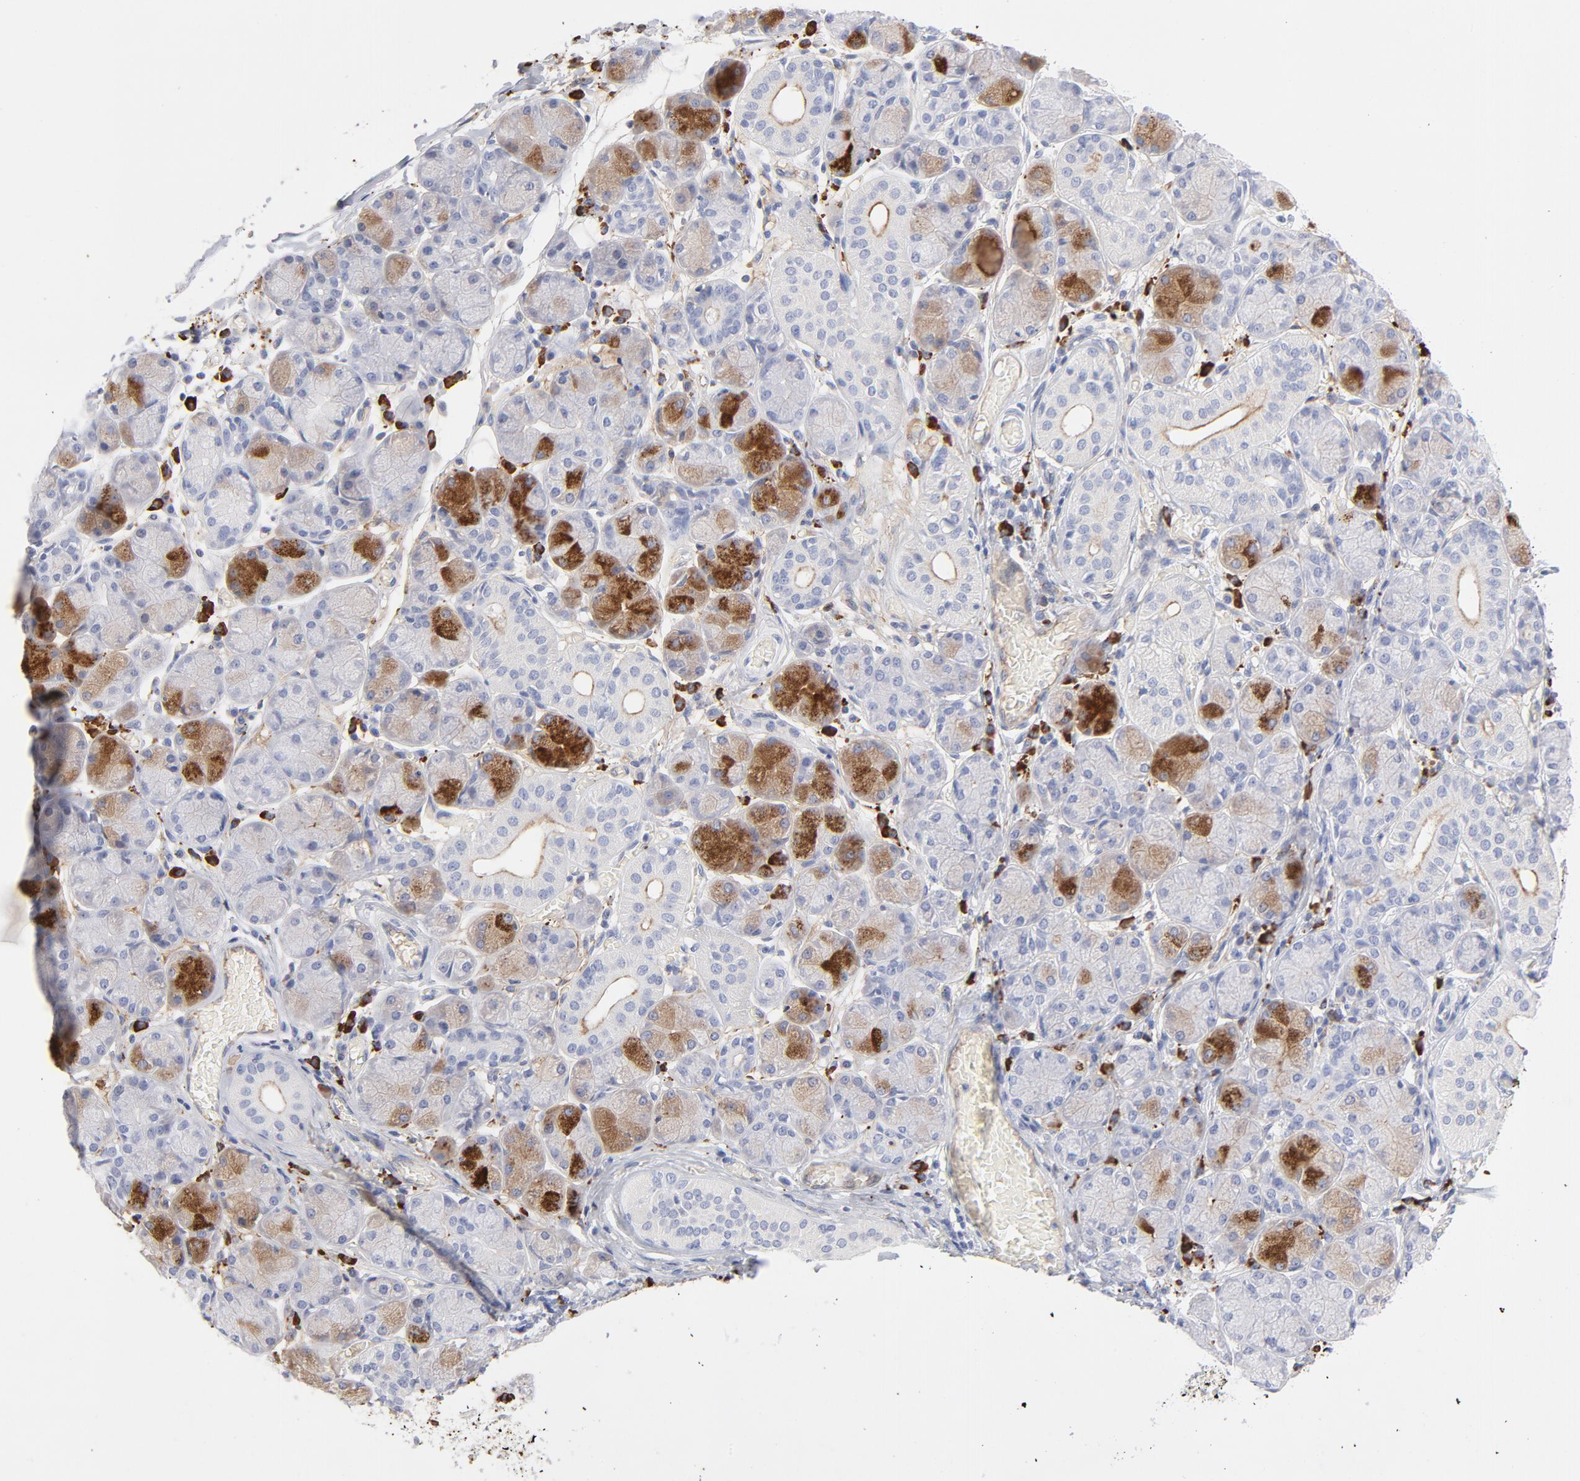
{"staining": {"intensity": "moderate", "quantity": "25%-75%", "location": "cytoplasmic/membranous"}, "tissue": "salivary gland", "cell_type": "Glandular cells", "image_type": "normal", "snomed": [{"axis": "morphology", "description": "Normal tissue, NOS"}, {"axis": "topography", "description": "Salivary gland"}], "caption": "High-power microscopy captured an IHC histopathology image of benign salivary gland, revealing moderate cytoplasmic/membranous positivity in about 25%-75% of glandular cells.", "gene": "PLAT", "patient": {"sex": "female", "age": 24}}